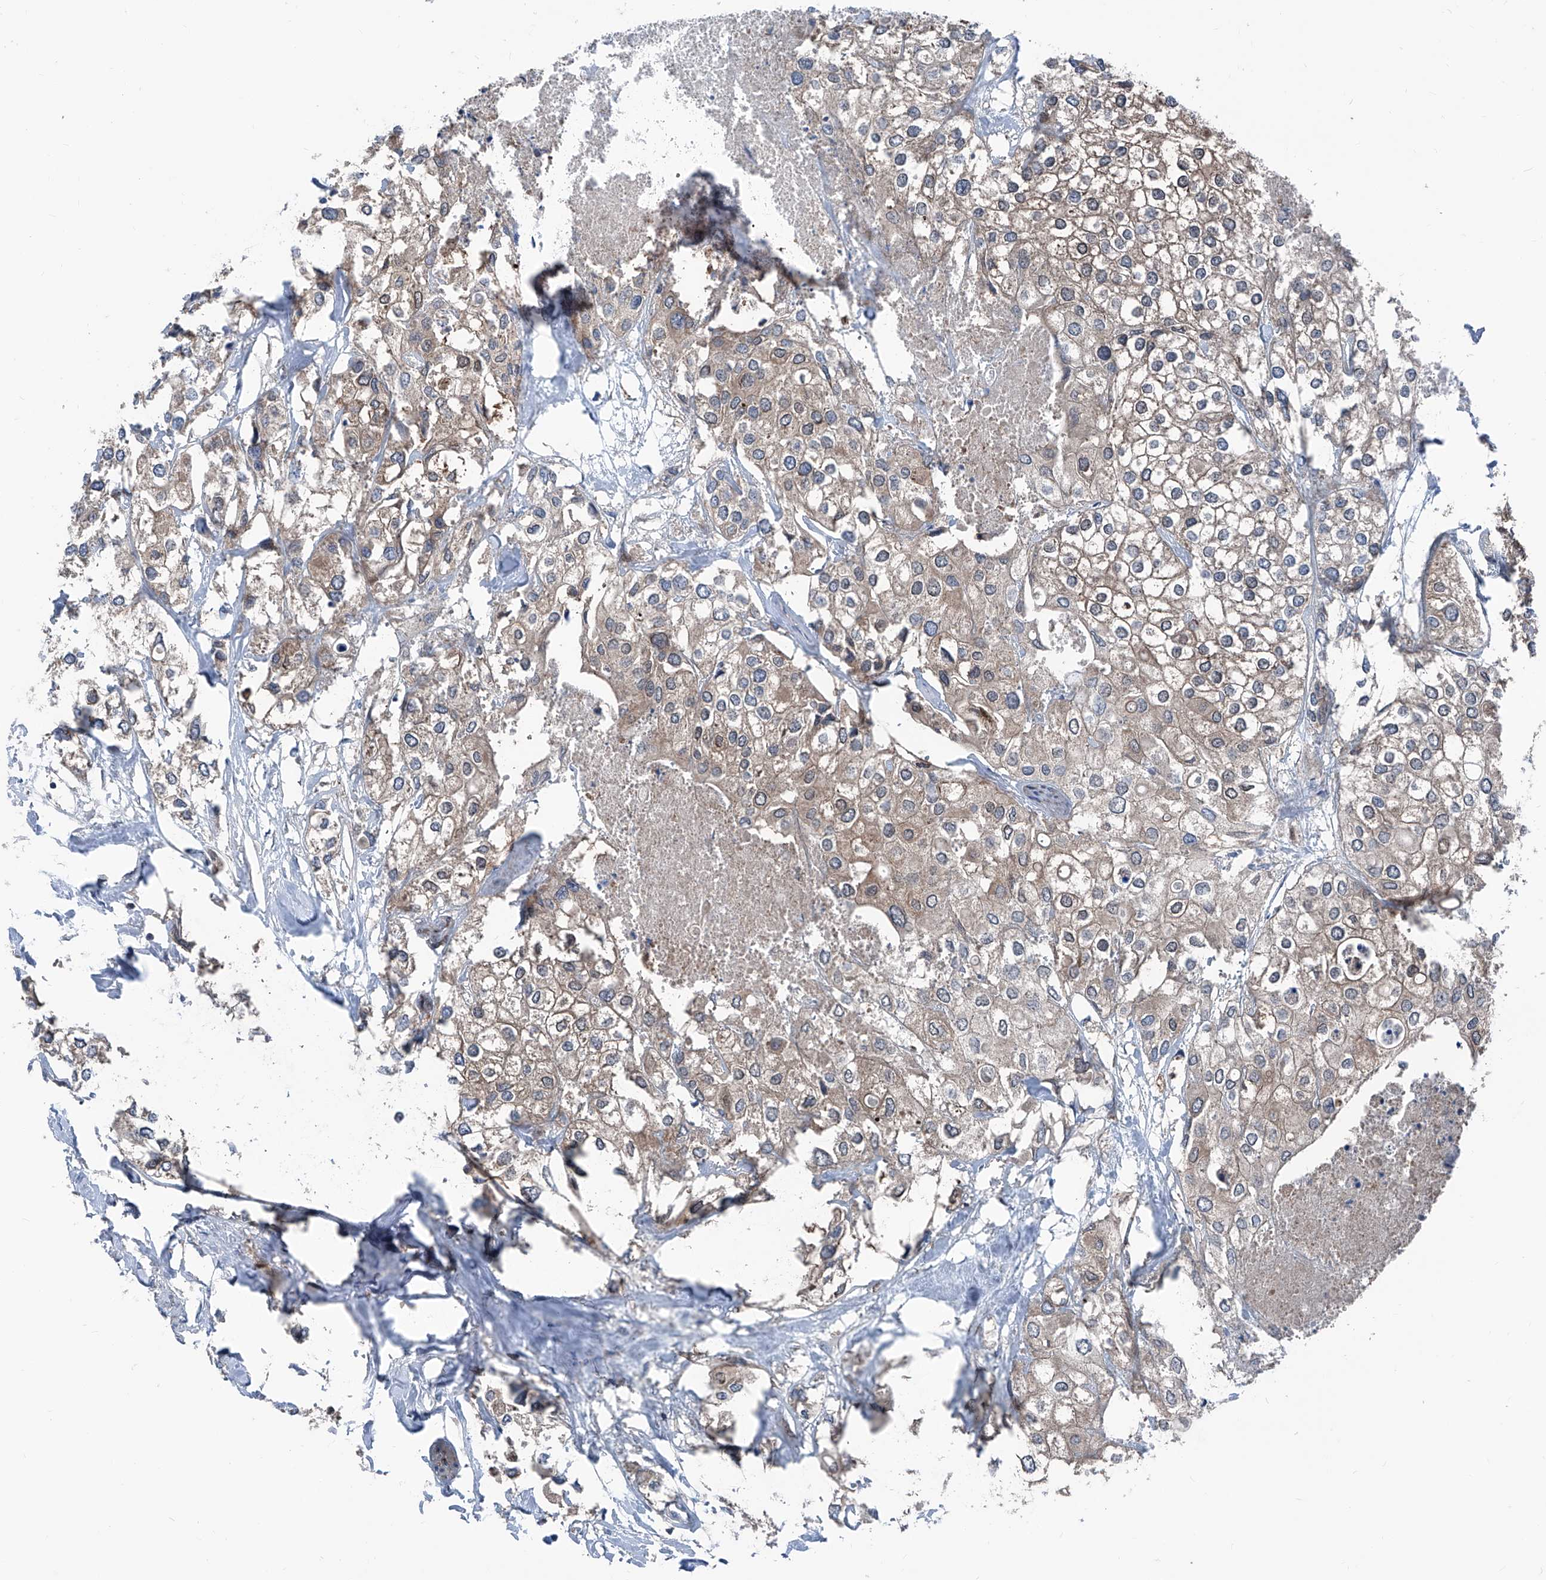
{"staining": {"intensity": "weak", "quantity": "25%-75%", "location": "cytoplasmic/membranous"}, "tissue": "urothelial cancer", "cell_type": "Tumor cells", "image_type": "cancer", "snomed": [{"axis": "morphology", "description": "Urothelial carcinoma, High grade"}, {"axis": "topography", "description": "Urinary bladder"}], "caption": "Tumor cells display weak cytoplasmic/membranous expression in about 25%-75% of cells in high-grade urothelial carcinoma.", "gene": "GPAT3", "patient": {"sex": "male", "age": 64}}